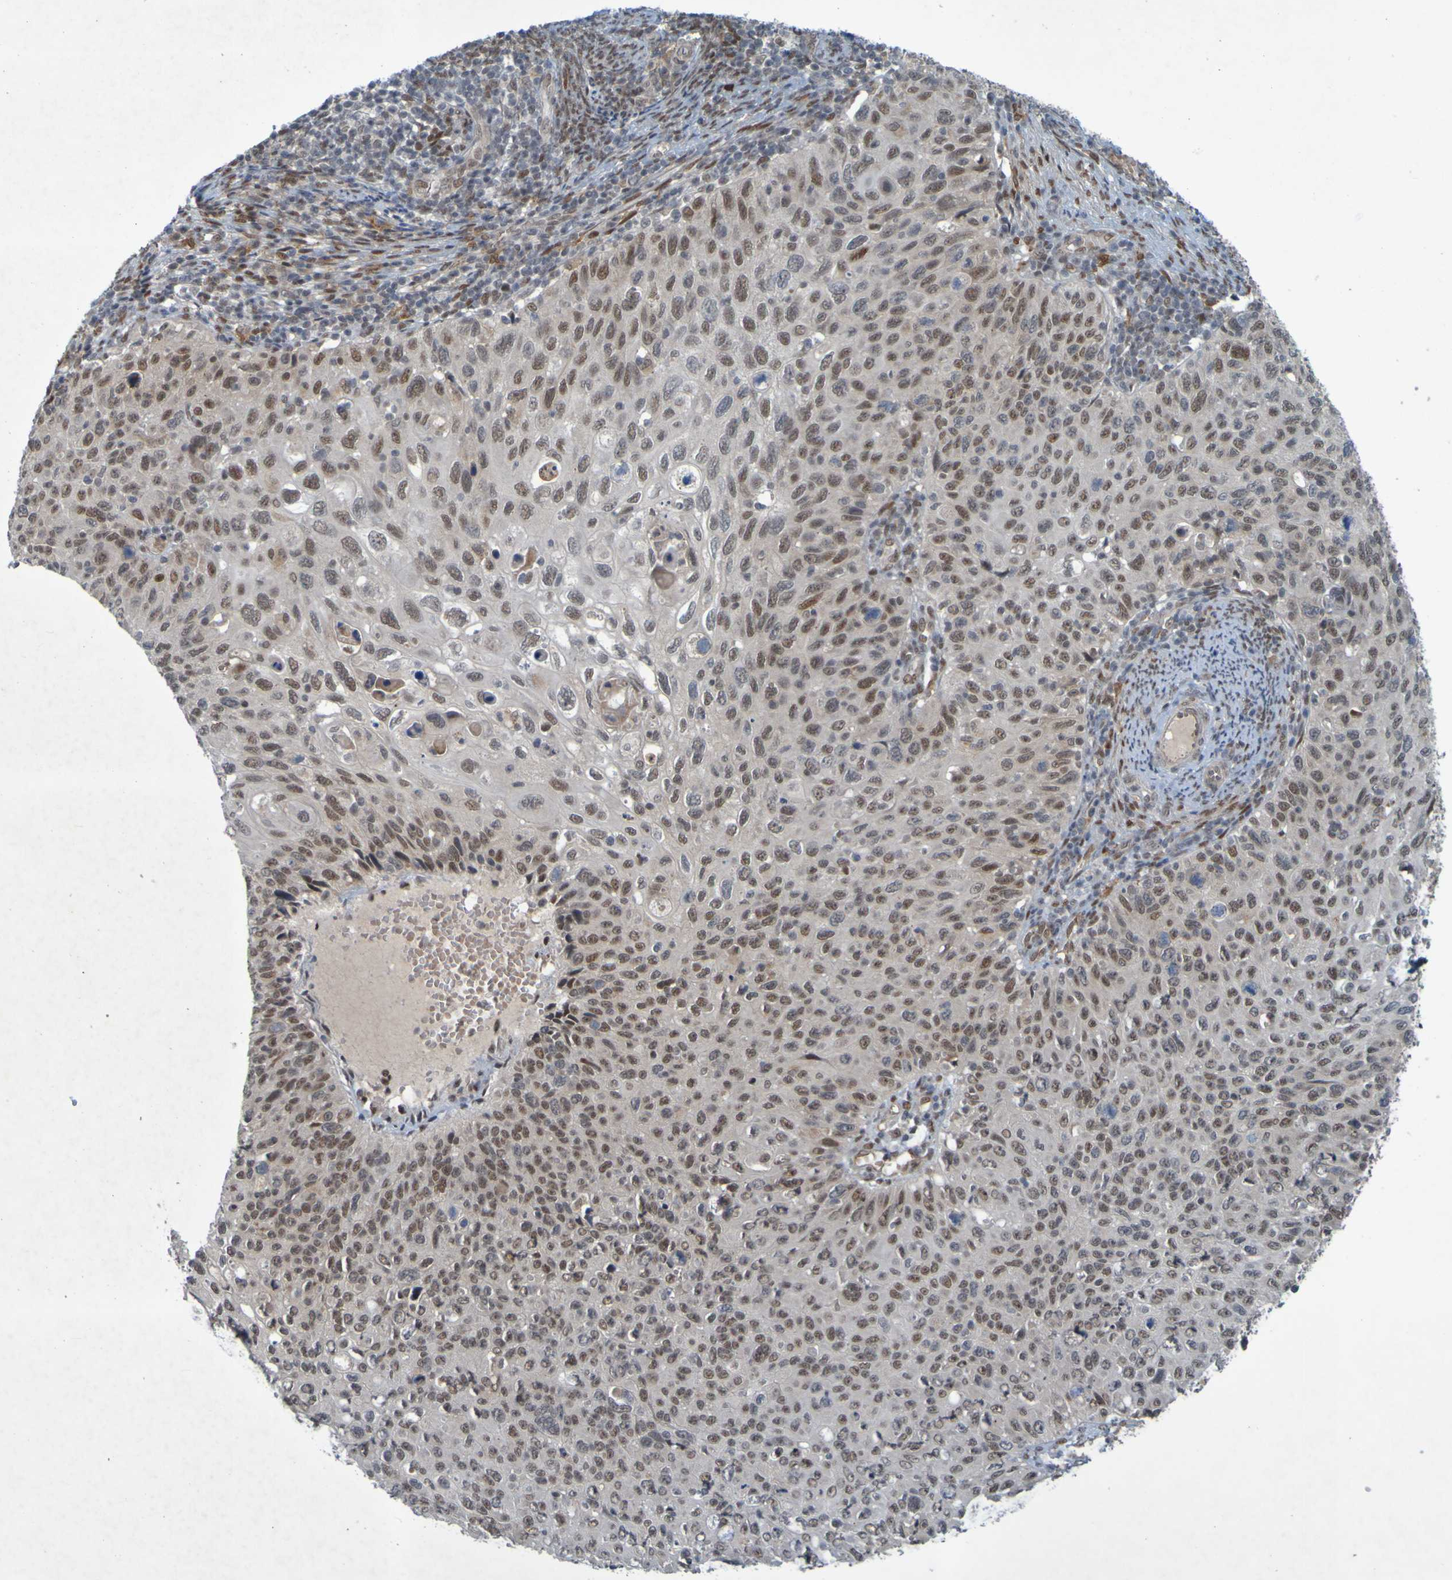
{"staining": {"intensity": "moderate", "quantity": ">75%", "location": "nuclear"}, "tissue": "cervical cancer", "cell_type": "Tumor cells", "image_type": "cancer", "snomed": [{"axis": "morphology", "description": "Squamous cell carcinoma, NOS"}, {"axis": "topography", "description": "Cervix"}], "caption": "Brown immunohistochemical staining in human squamous cell carcinoma (cervical) shows moderate nuclear positivity in about >75% of tumor cells. The staining is performed using DAB brown chromogen to label protein expression. The nuclei are counter-stained blue using hematoxylin.", "gene": "MCPH1", "patient": {"sex": "female", "age": 70}}